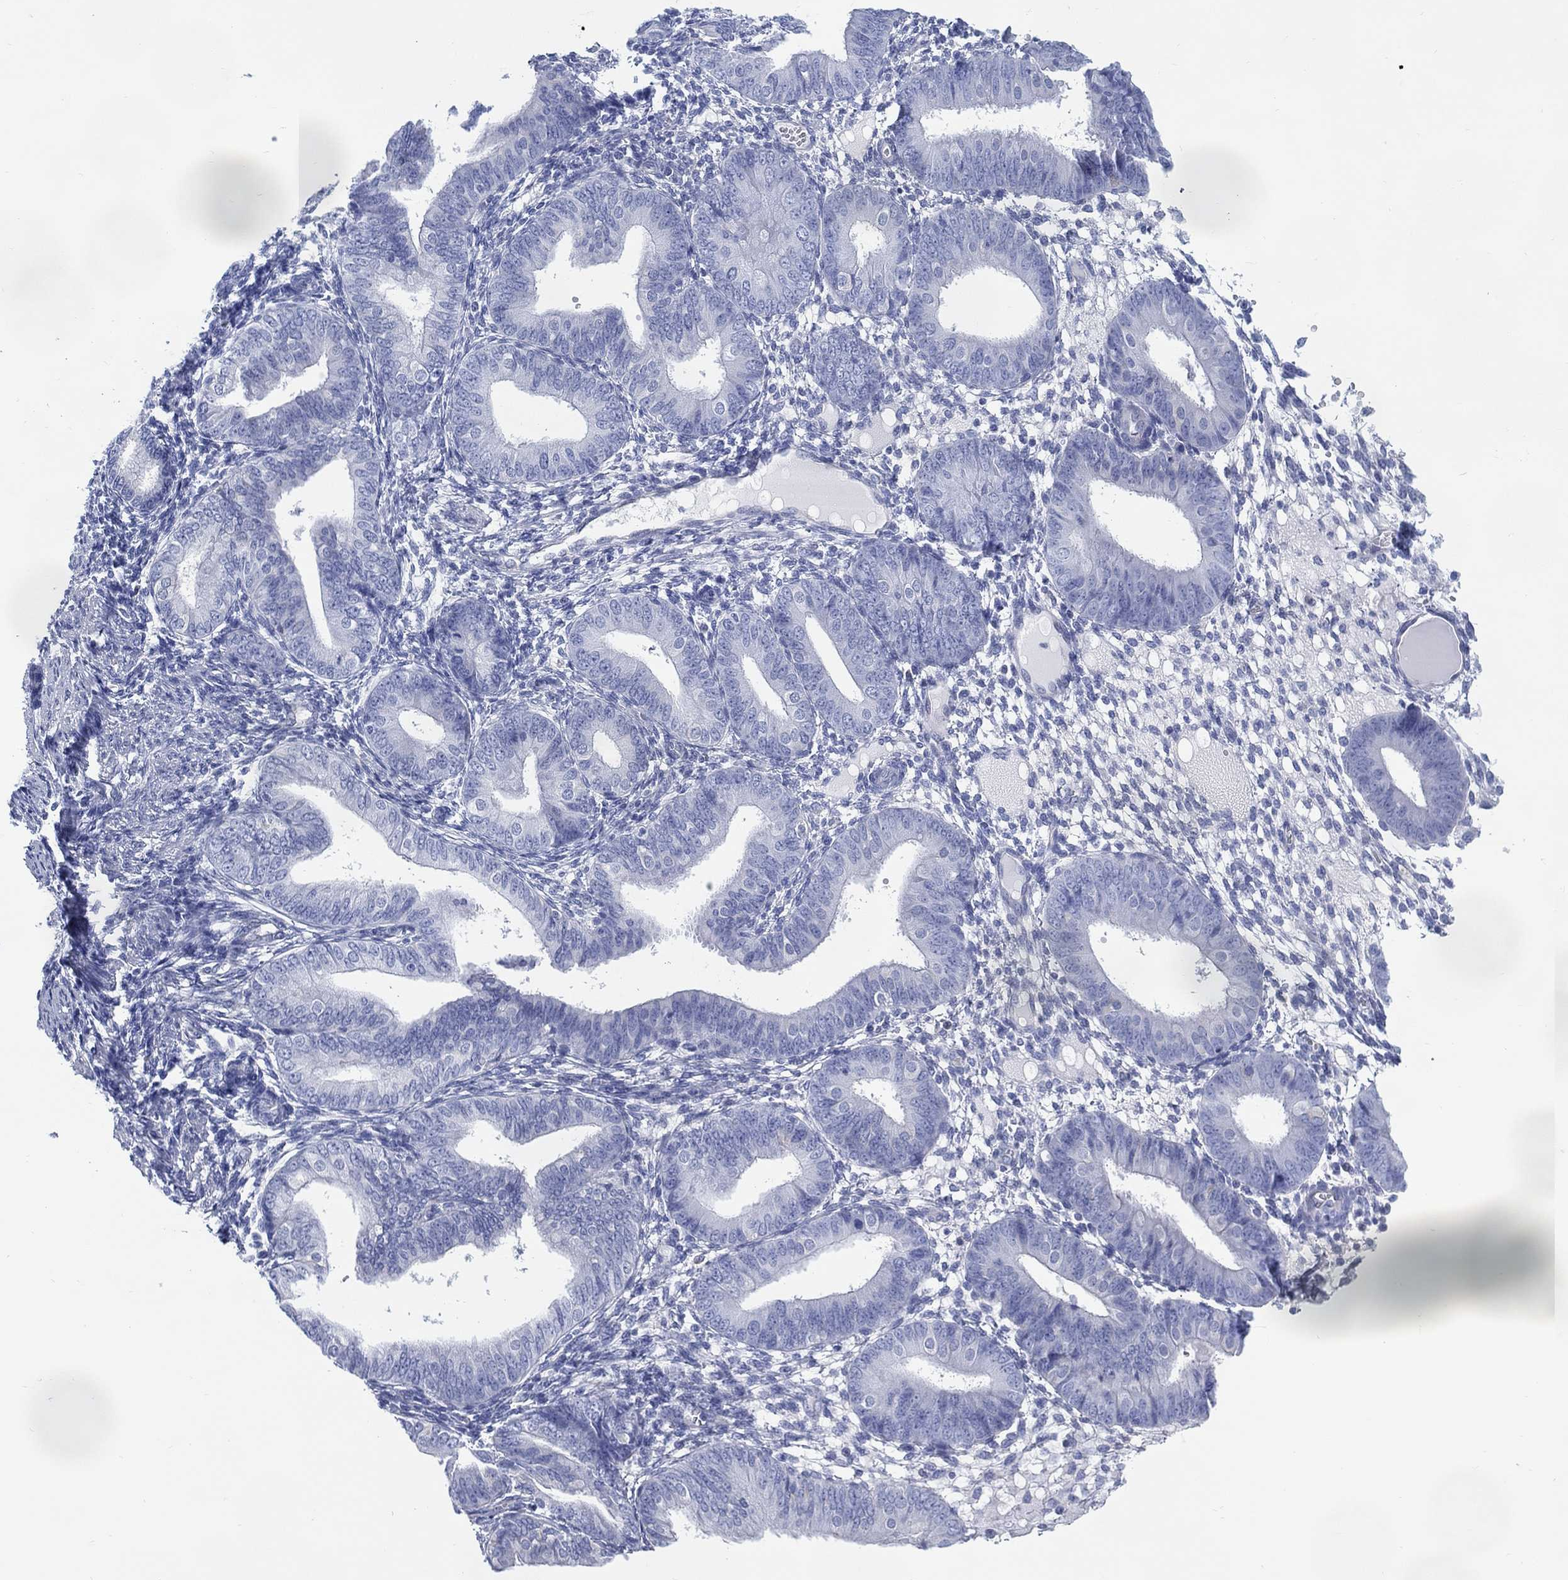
{"staining": {"intensity": "negative", "quantity": "none", "location": "none"}, "tissue": "endometrium", "cell_type": "Cells in endometrial stroma", "image_type": "normal", "snomed": [{"axis": "morphology", "description": "Normal tissue, NOS"}, {"axis": "topography", "description": "Endometrium"}], "caption": "Immunohistochemistry (IHC) of benign human endometrium shows no staining in cells in endometrial stroma.", "gene": "DDI1", "patient": {"sex": "female", "age": 39}}